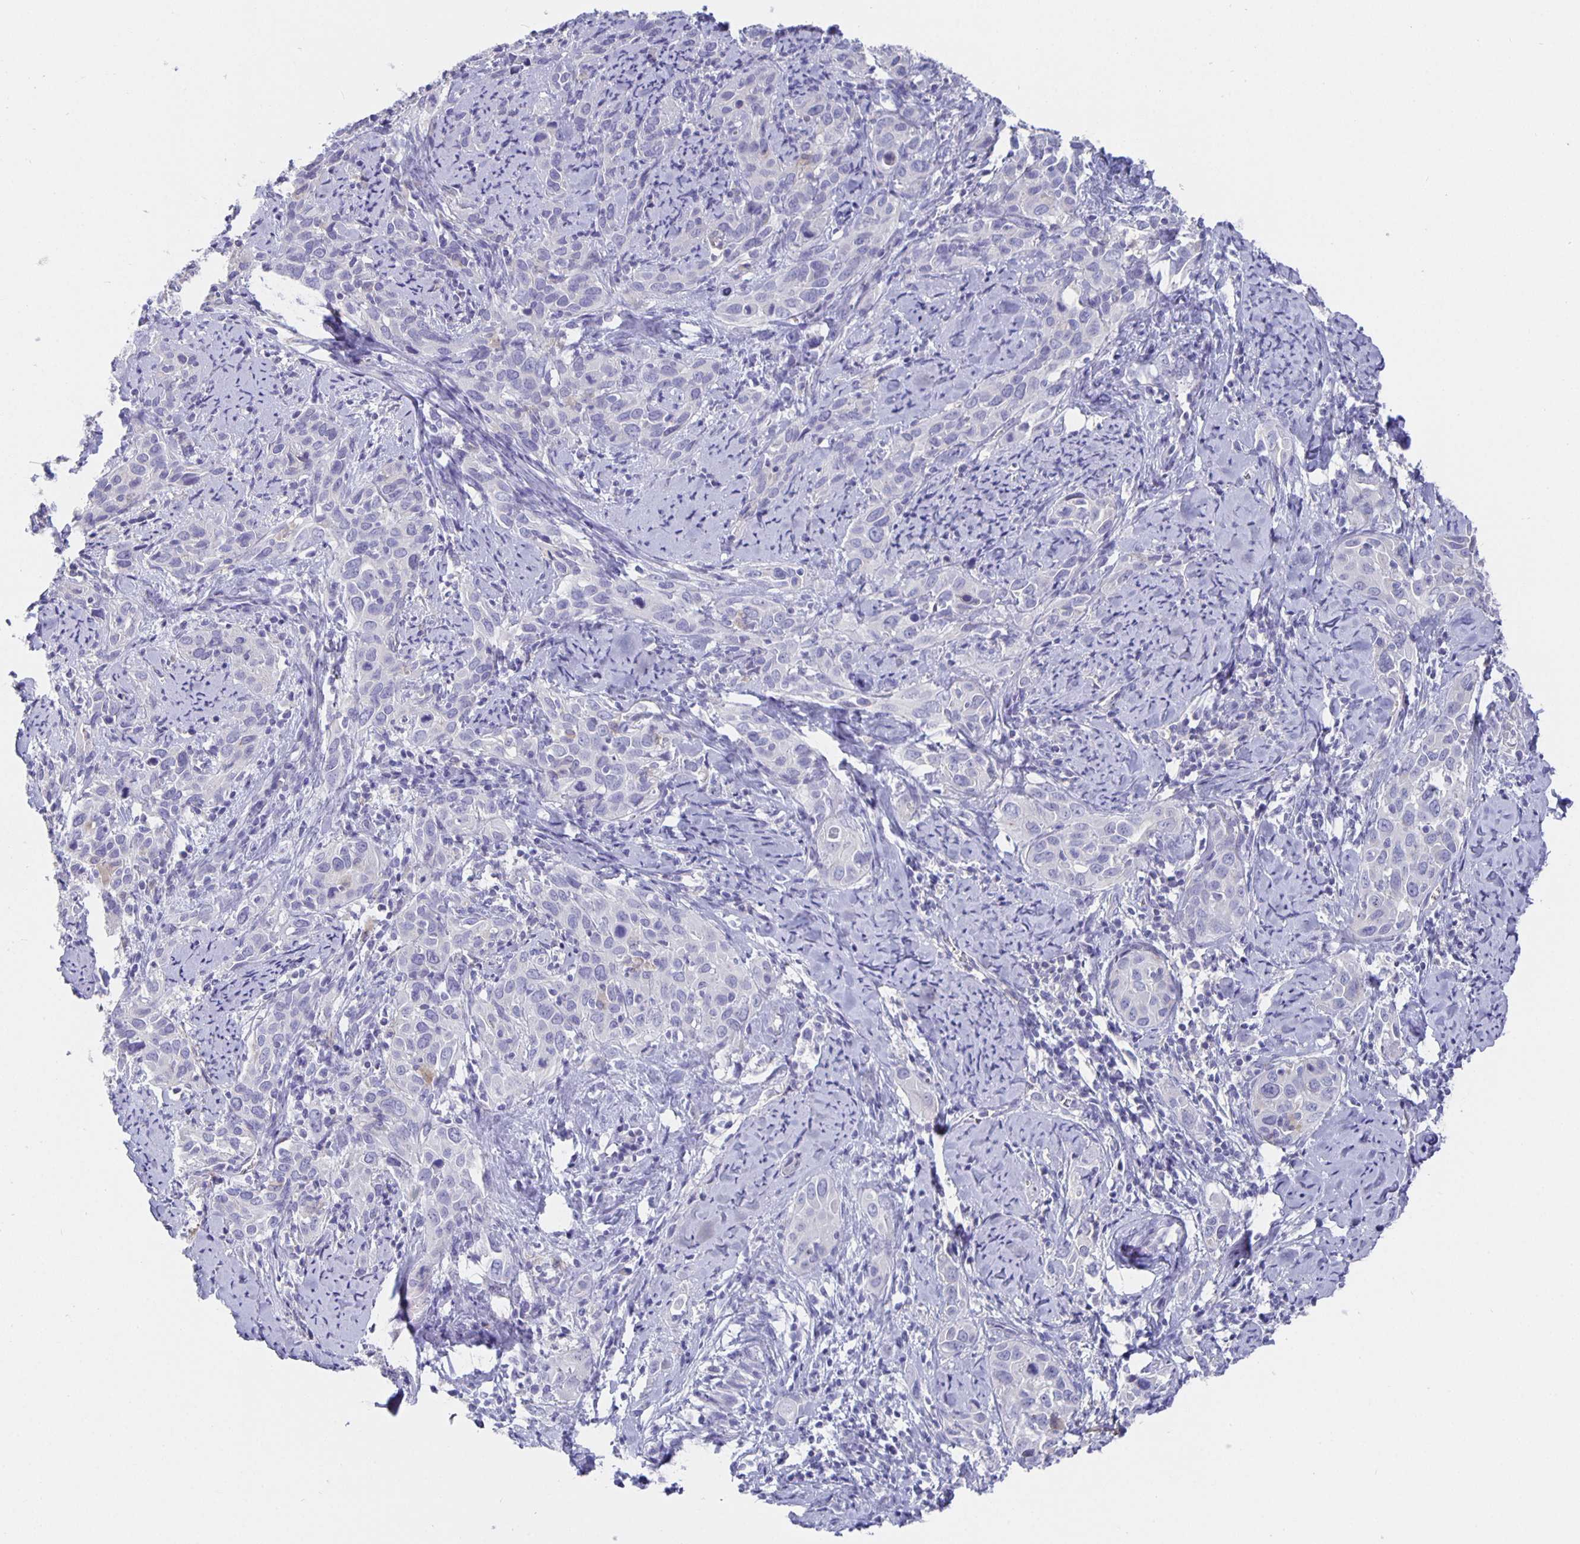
{"staining": {"intensity": "negative", "quantity": "none", "location": "none"}, "tissue": "cervical cancer", "cell_type": "Tumor cells", "image_type": "cancer", "snomed": [{"axis": "morphology", "description": "Squamous cell carcinoma, NOS"}, {"axis": "topography", "description": "Cervix"}], "caption": "Immunohistochemical staining of human cervical squamous cell carcinoma exhibits no significant staining in tumor cells.", "gene": "CFAP74", "patient": {"sex": "female", "age": 51}}